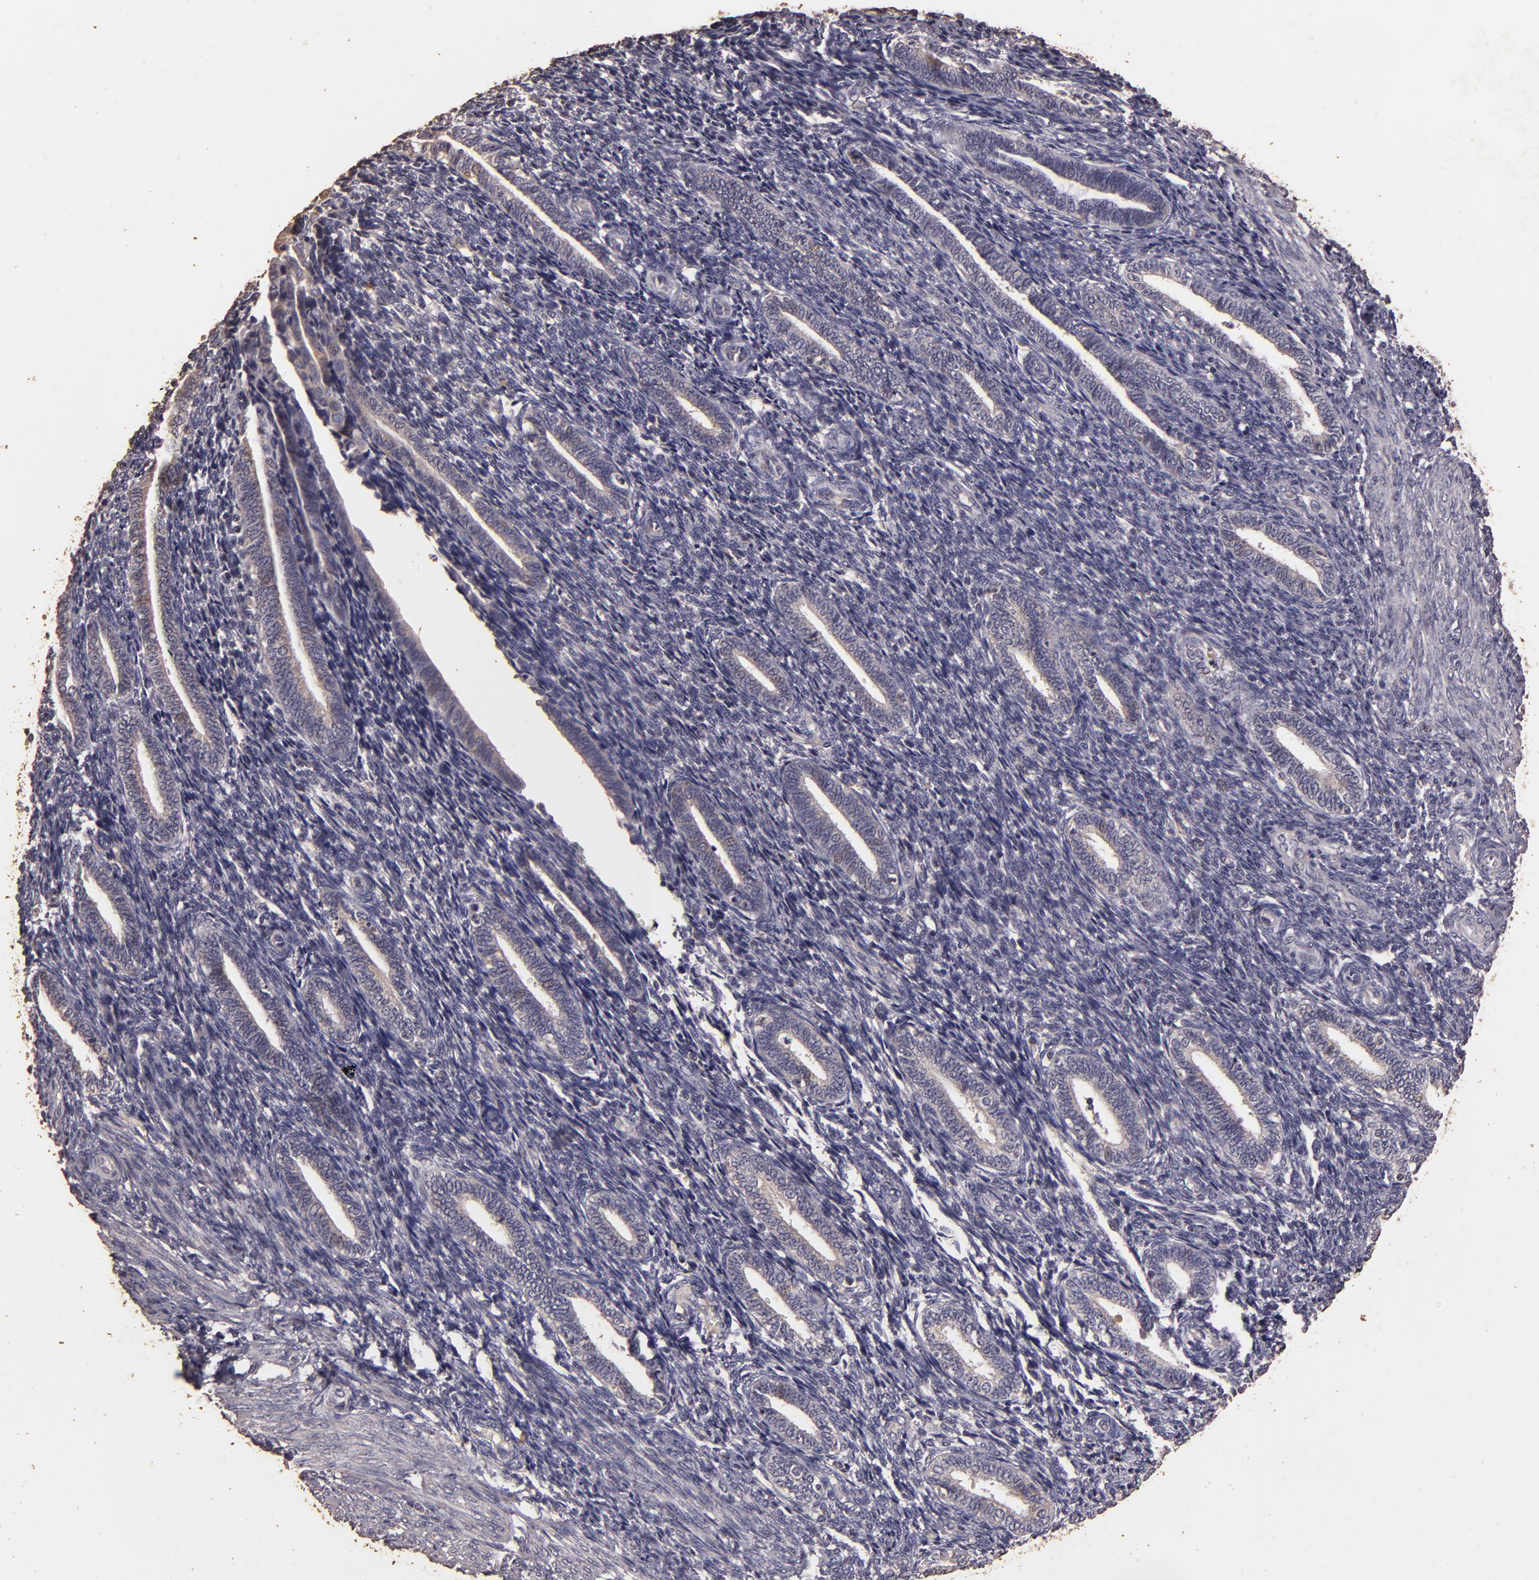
{"staining": {"intensity": "negative", "quantity": "none", "location": "none"}, "tissue": "endometrium", "cell_type": "Cells in endometrial stroma", "image_type": "normal", "snomed": [{"axis": "morphology", "description": "Normal tissue, NOS"}, {"axis": "topography", "description": "Endometrium"}], "caption": "High magnification brightfield microscopy of unremarkable endometrium stained with DAB (brown) and counterstained with hematoxylin (blue): cells in endometrial stroma show no significant staining. (Stains: DAB IHC with hematoxylin counter stain, Microscopy: brightfield microscopy at high magnification).", "gene": "BCL2L13", "patient": {"sex": "female", "age": 27}}